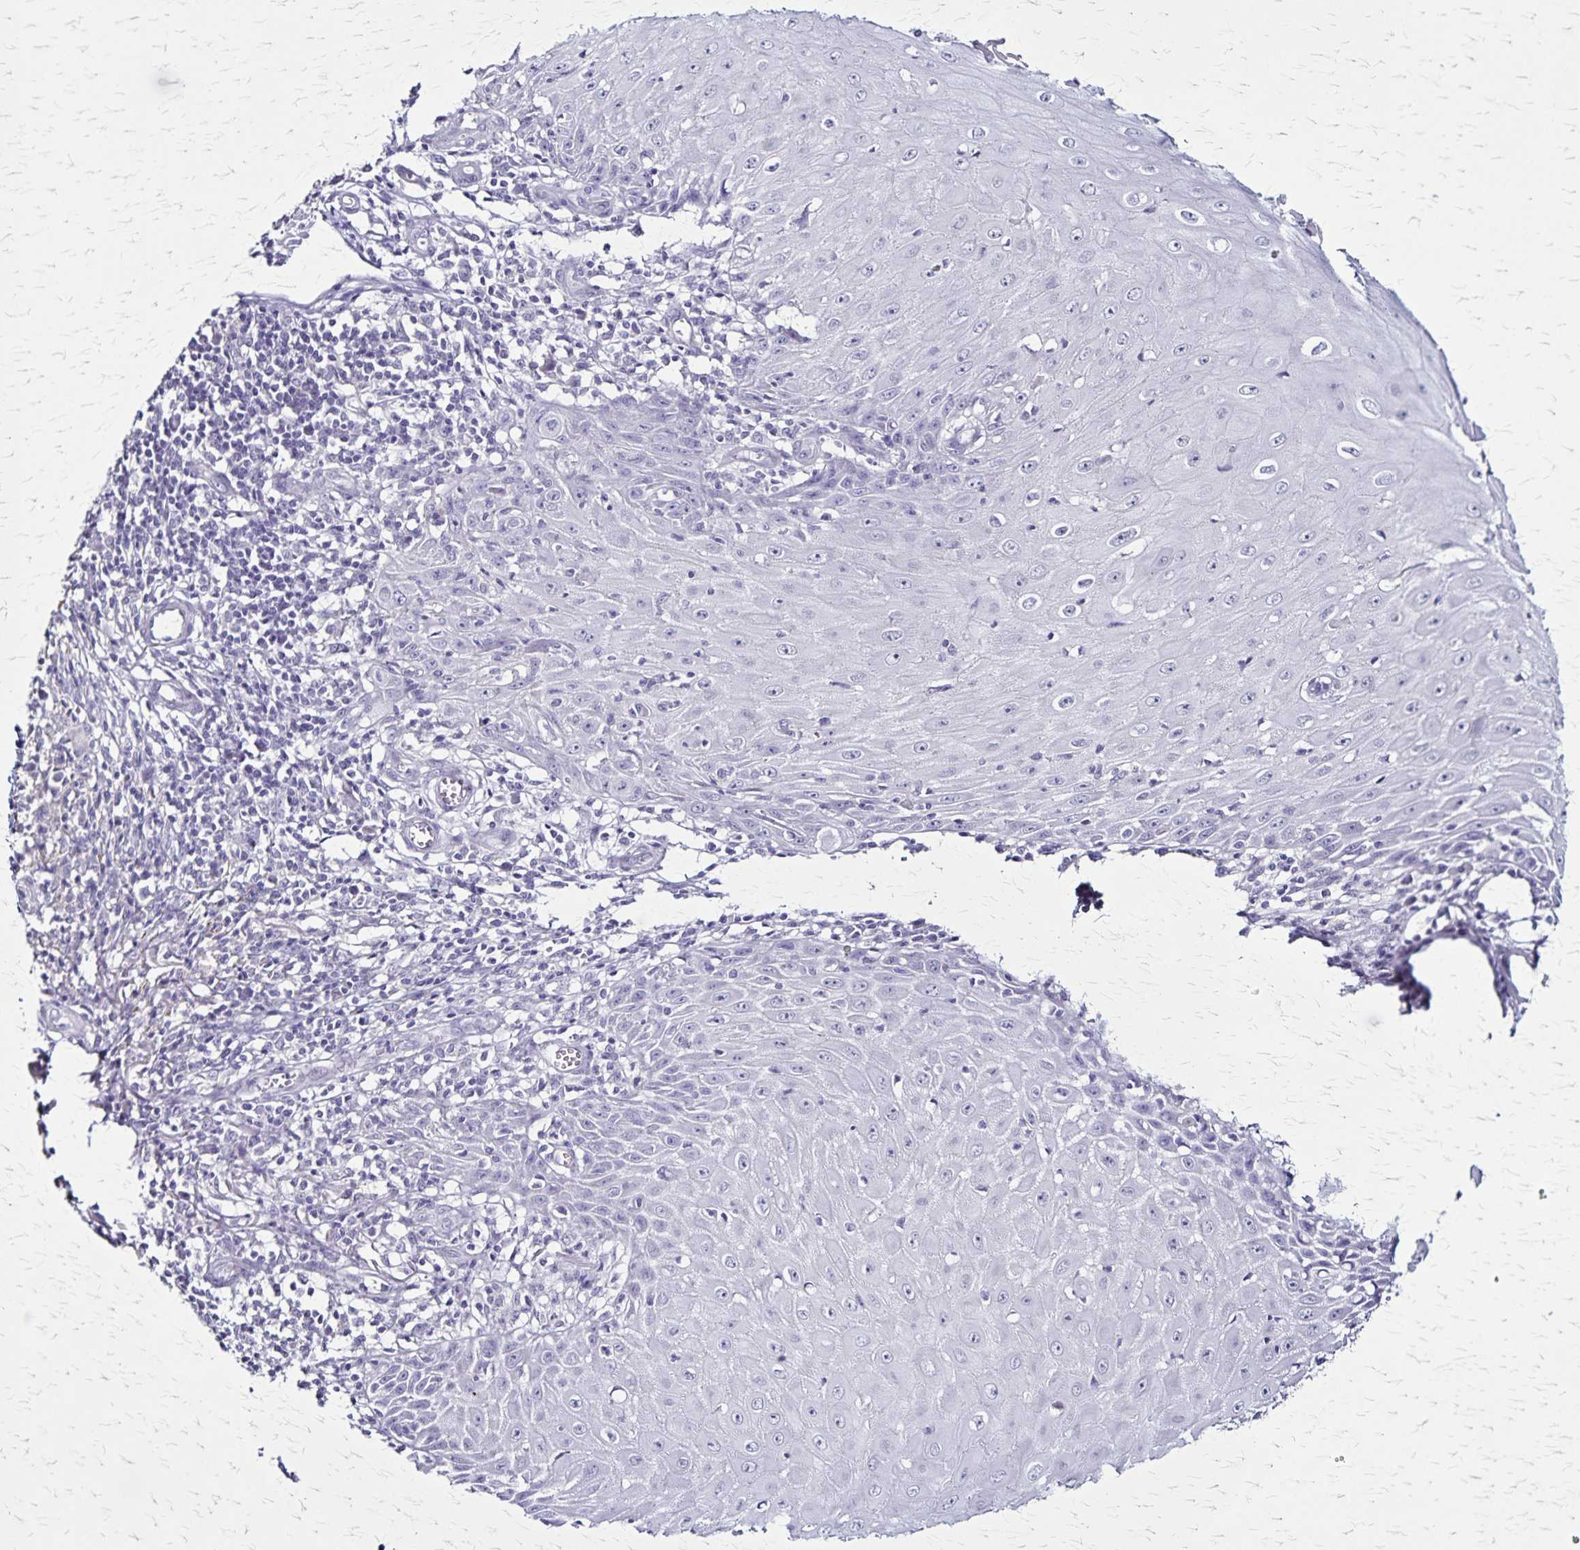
{"staining": {"intensity": "negative", "quantity": "none", "location": "none"}, "tissue": "skin cancer", "cell_type": "Tumor cells", "image_type": "cancer", "snomed": [{"axis": "morphology", "description": "Squamous cell carcinoma, NOS"}, {"axis": "topography", "description": "Skin"}], "caption": "Tumor cells show no significant positivity in skin cancer (squamous cell carcinoma).", "gene": "PLXNA4", "patient": {"sex": "female", "age": 73}}